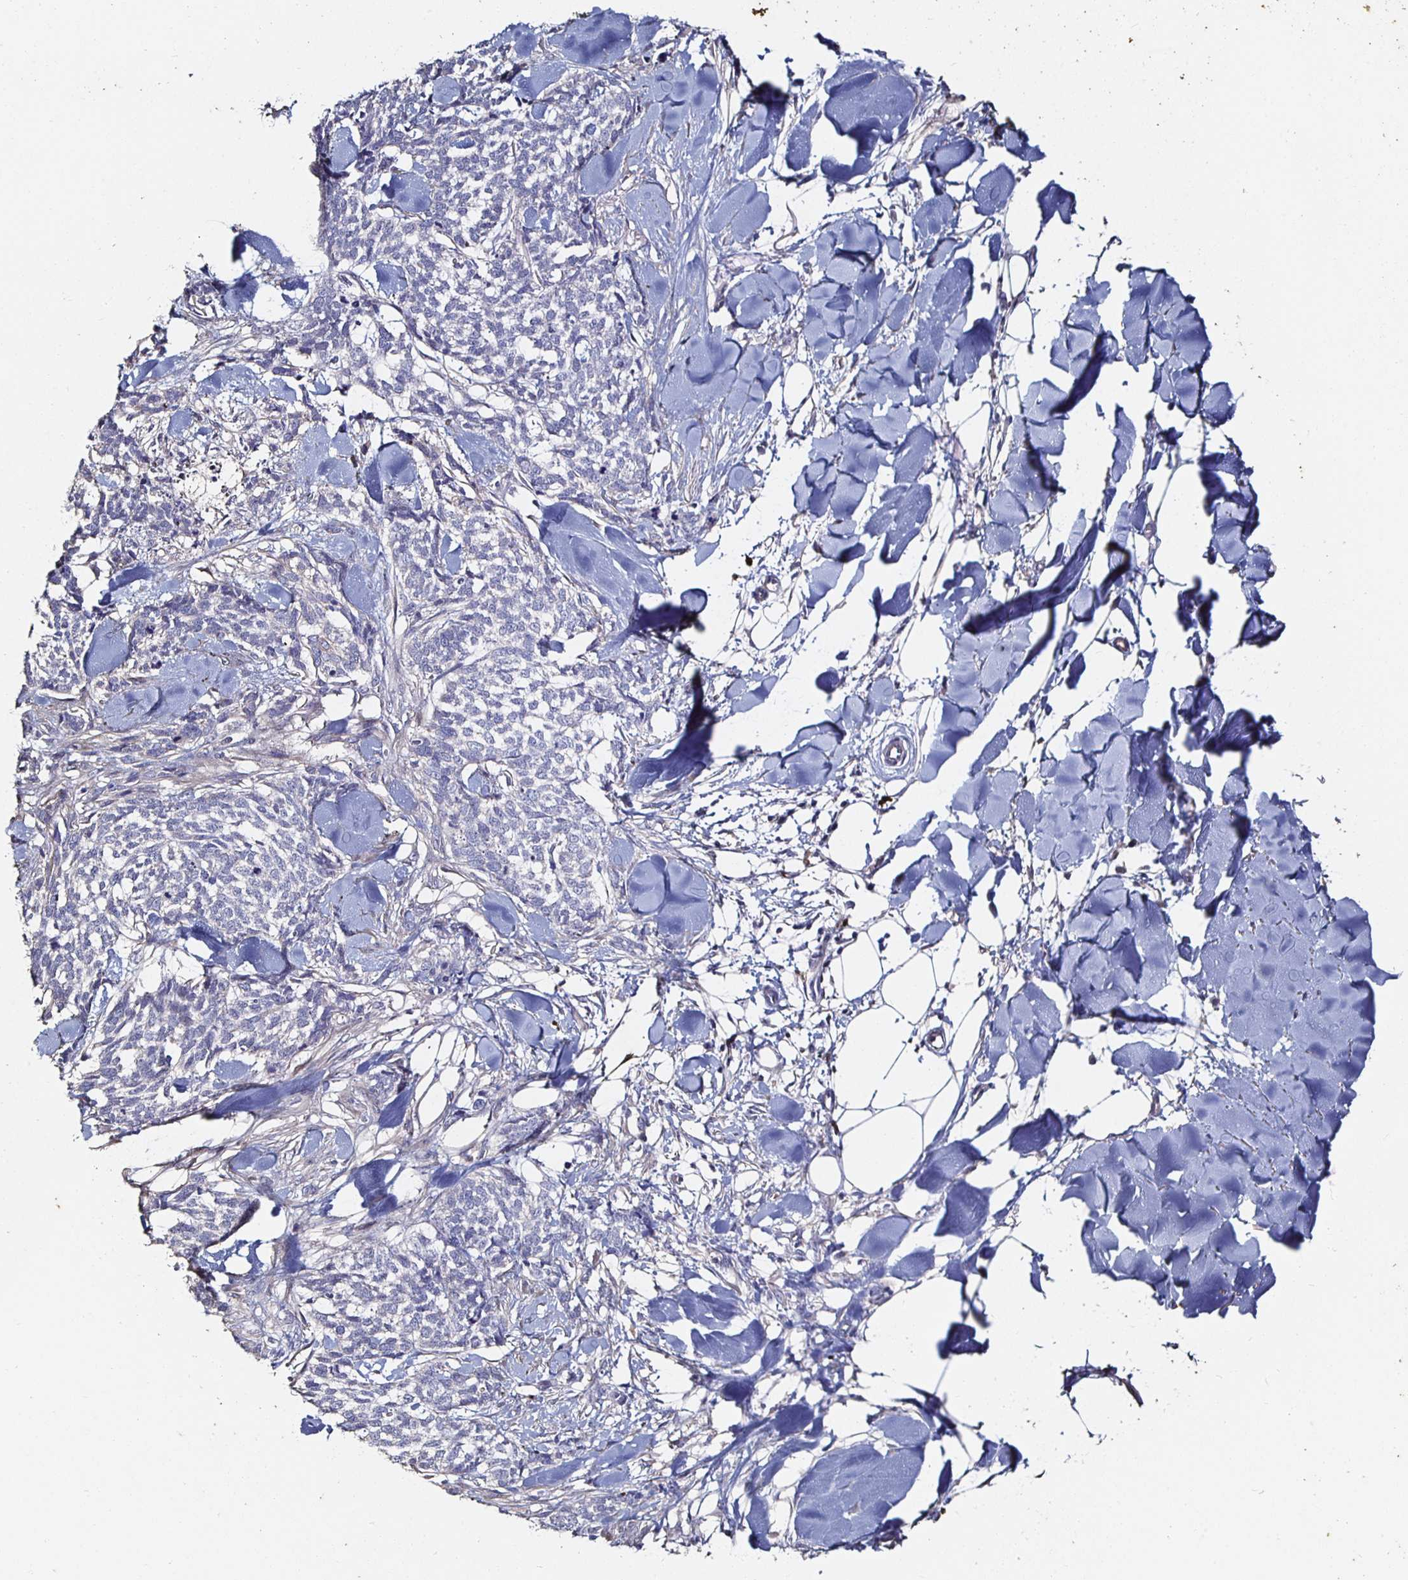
{"staining": {"intensity": "negative", "quantity": "none", "location": "none"}, "tissue": "skin cancer", "cell_type": "Tumor cells", "image_type": "cancer", "snomed": [{"axis": "morphology", "description": "Basal cell carcinoma"}, {"axis": "topography", "description": "Skin"}], "caption": "There is no significant expression in tumor cells of basal cell carcinoma (skin). (Immunohistochemistry, brightfield microscopy, high magnification).", "gene": "TLR4", "patient": {"sex": "female", "age": 59}}